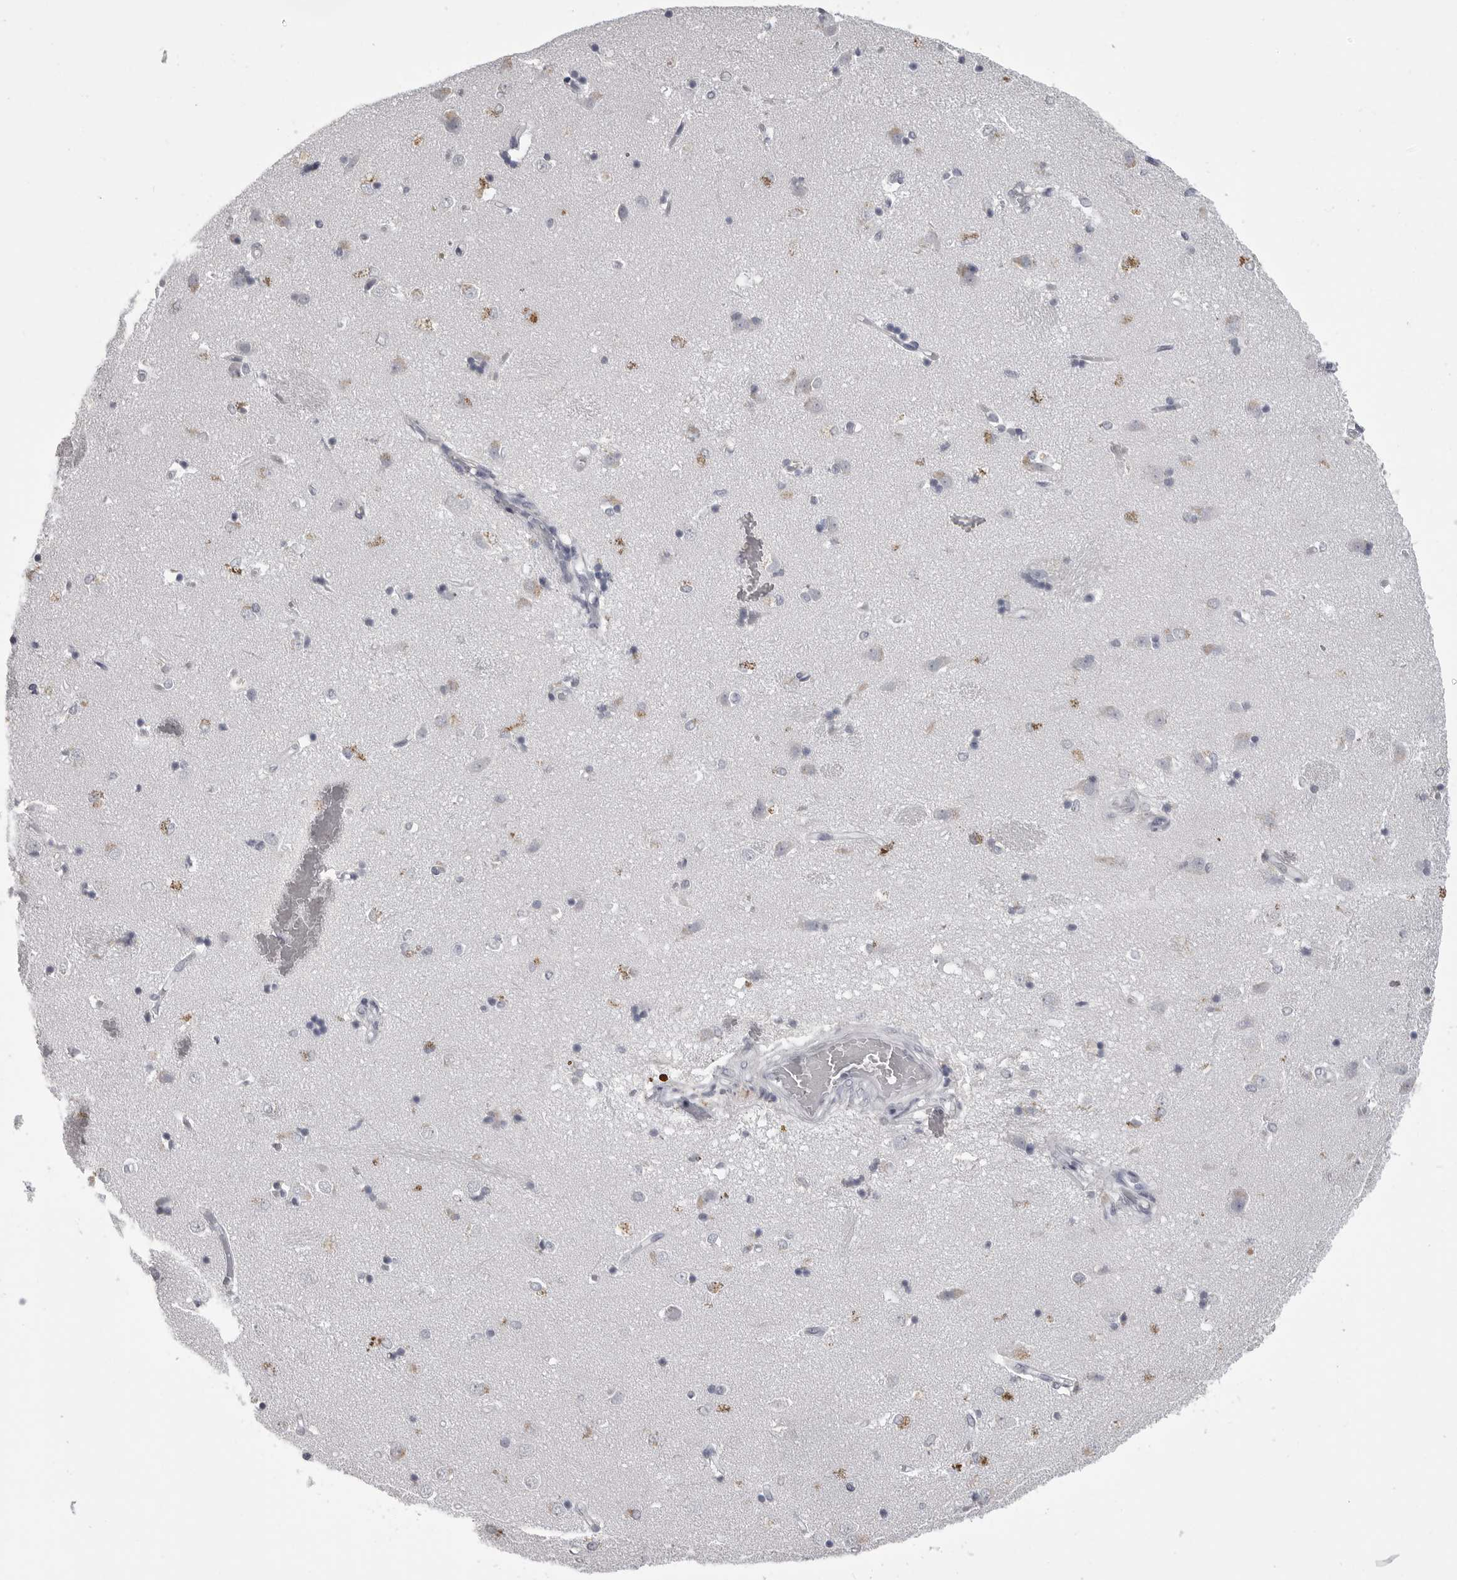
{"staining": {"intensity": "negative", "quantity": "none", "location": "none"}, "tissue": "caudate", "cell_type": "Glial cells", "image_type": "normal", "snomed": [{"axis": "morphology", "description": "Normal tissue, NOS"}, {"axis": "topography", "description": "Lateral ventricle wall"}], "caption": "IHC photomicrograph of unremarkable human caudate stained for a protein (brown), which displays no staining in glial cells.", "gene": "TIMP1", "patient": {"sex": "male", "age": 45}}